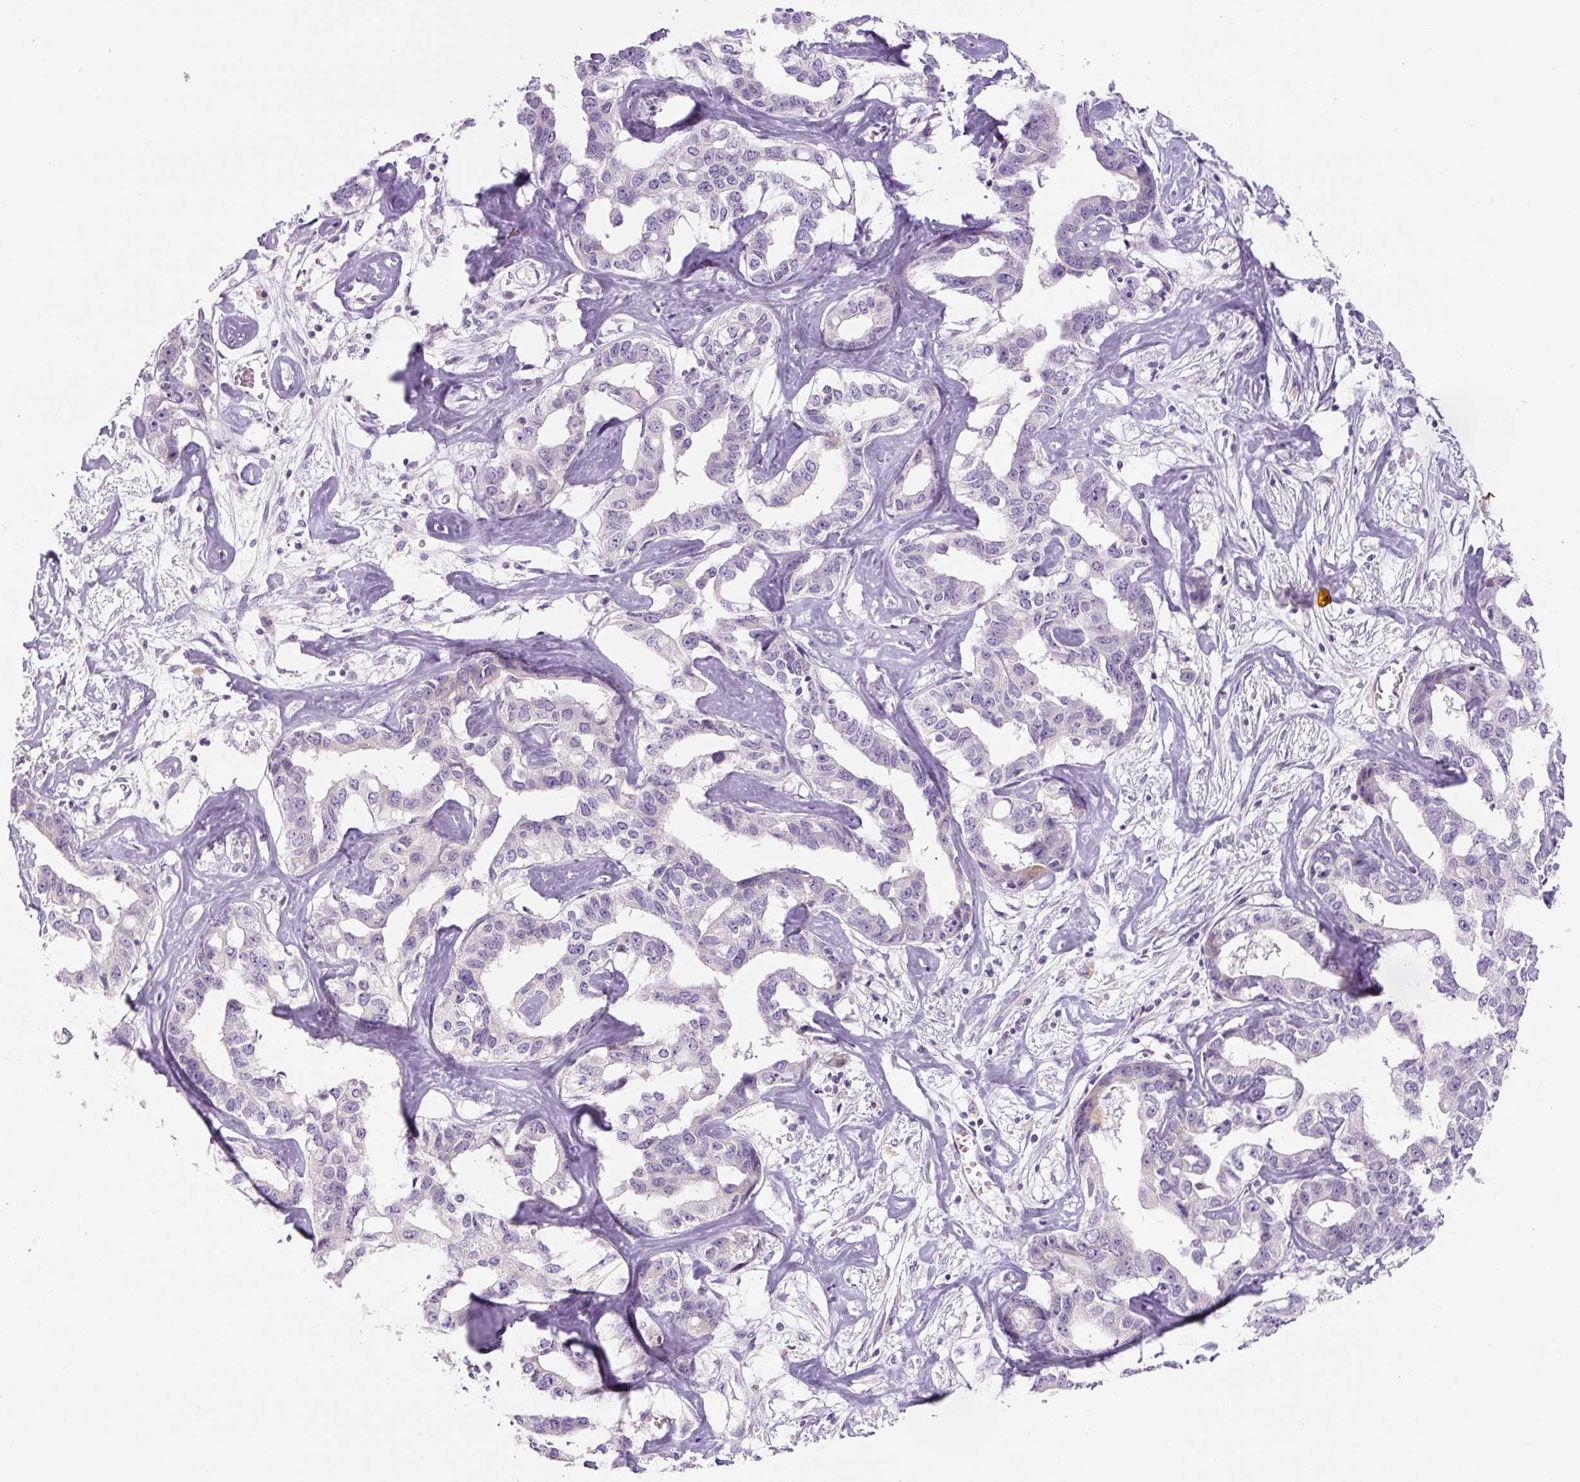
{"staining": {"intensity": "negative", "quantity": "none", "location": "none"}, "tissue": "liver cancer", "cell_type": "Tumor cells", "image_type": "cancer", "snomed": [{"axis": "morphology", "description": "Cholangiocarcinoma"}, {"axis": "topography", "description": "Liver"}], "caption": "A micrograph of human liver cholangiocarcinoma is negative for staining in tumor cells.", "gene": "YIF1B", "patient": {"sex": "male", "age": 59}}